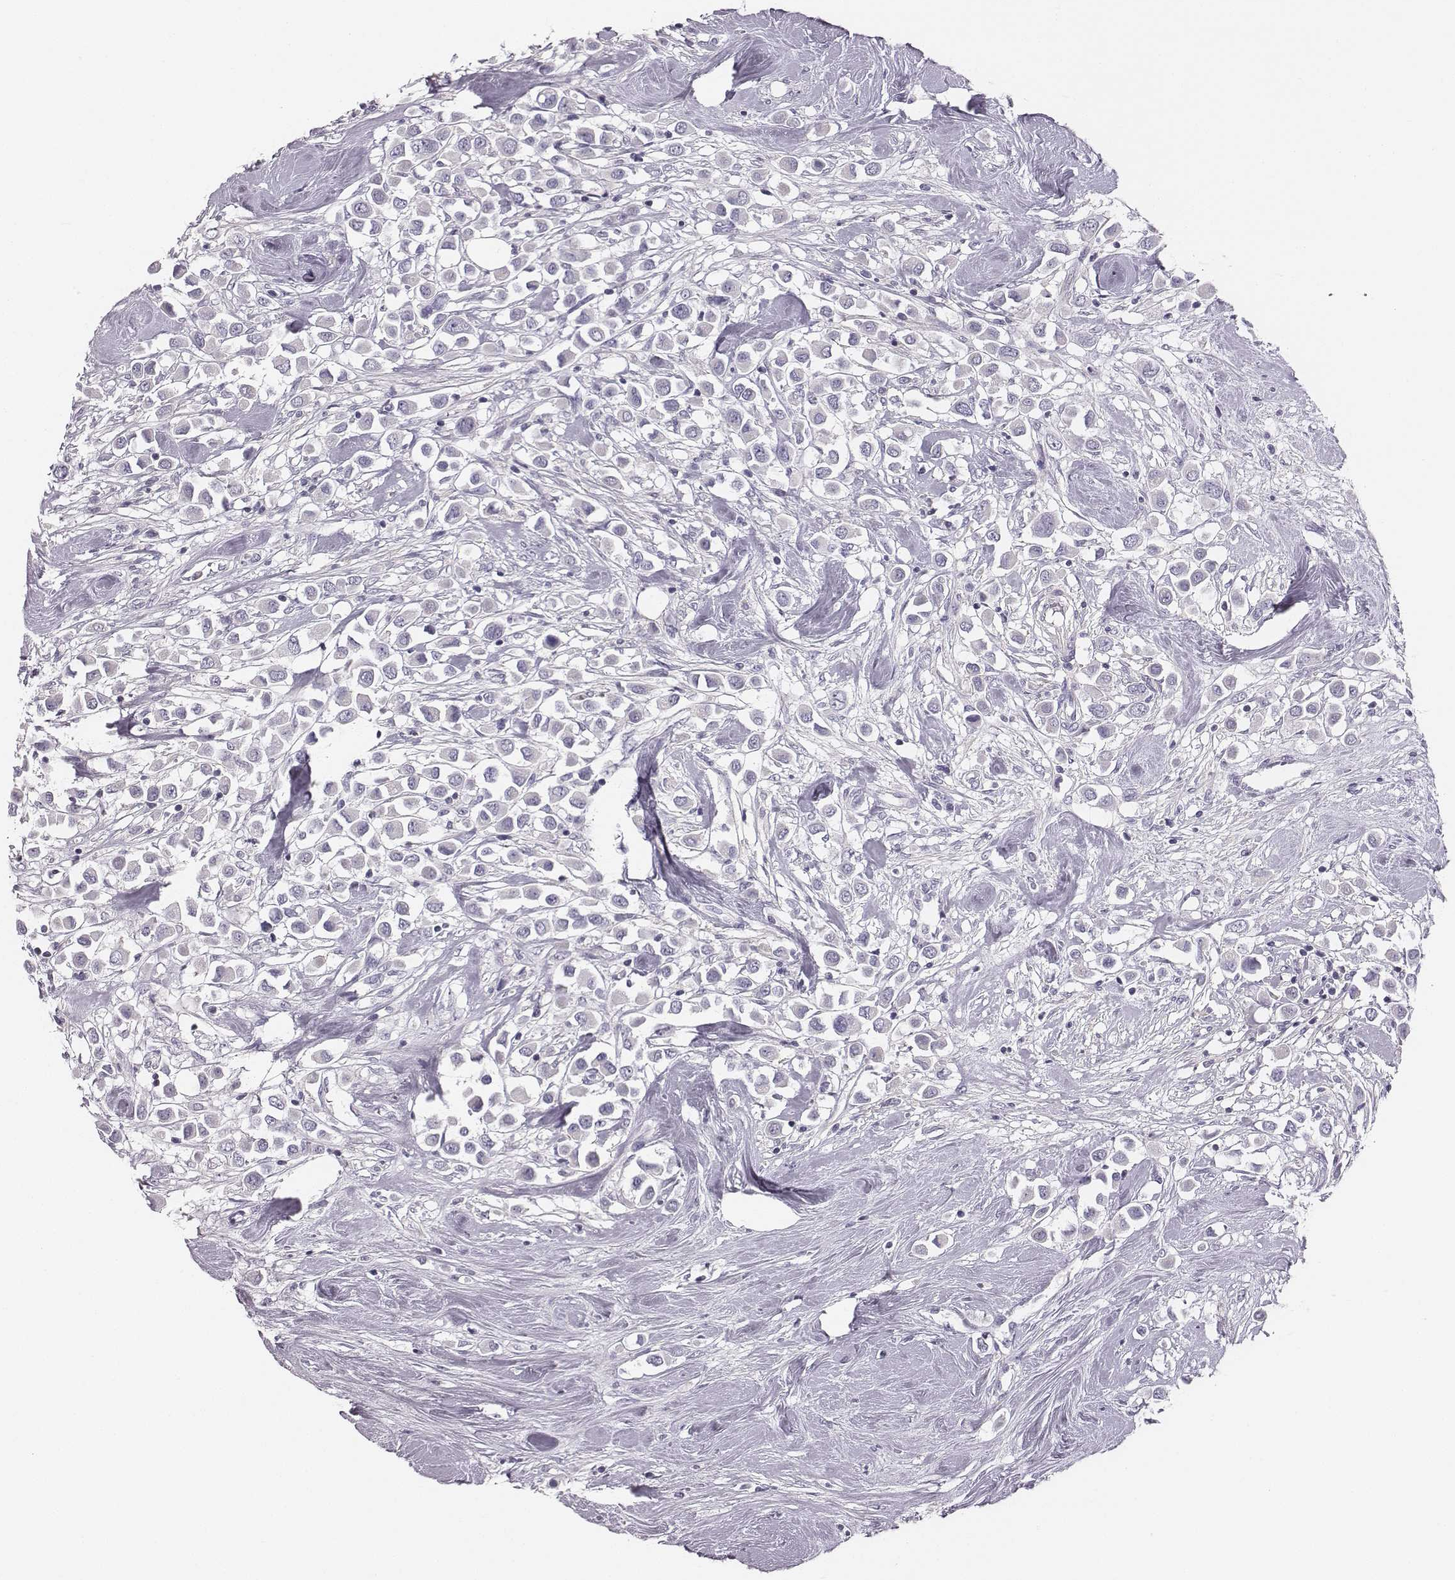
{"staining": {"intensity": "negative", "quantity": "none", "location": "none"}, "tissue": "breast cancer", "cell_type": "Tumor cells", "image_type": "cancer", "snomed": [{"axis": "morphology", "description": "Duct carcinoma"}, {"axis": "topography", "description": "Breast"}], "caption": "High magnification brightfield microscopy of breast cancer stained with DAB (3,3'-diaminobenzidine) (brown) and counterstained with hematoxylin (blue): tumor cells show no significant staining.", "gene": "ADAM7", "patient": {"sex": "female", "age": 61}}